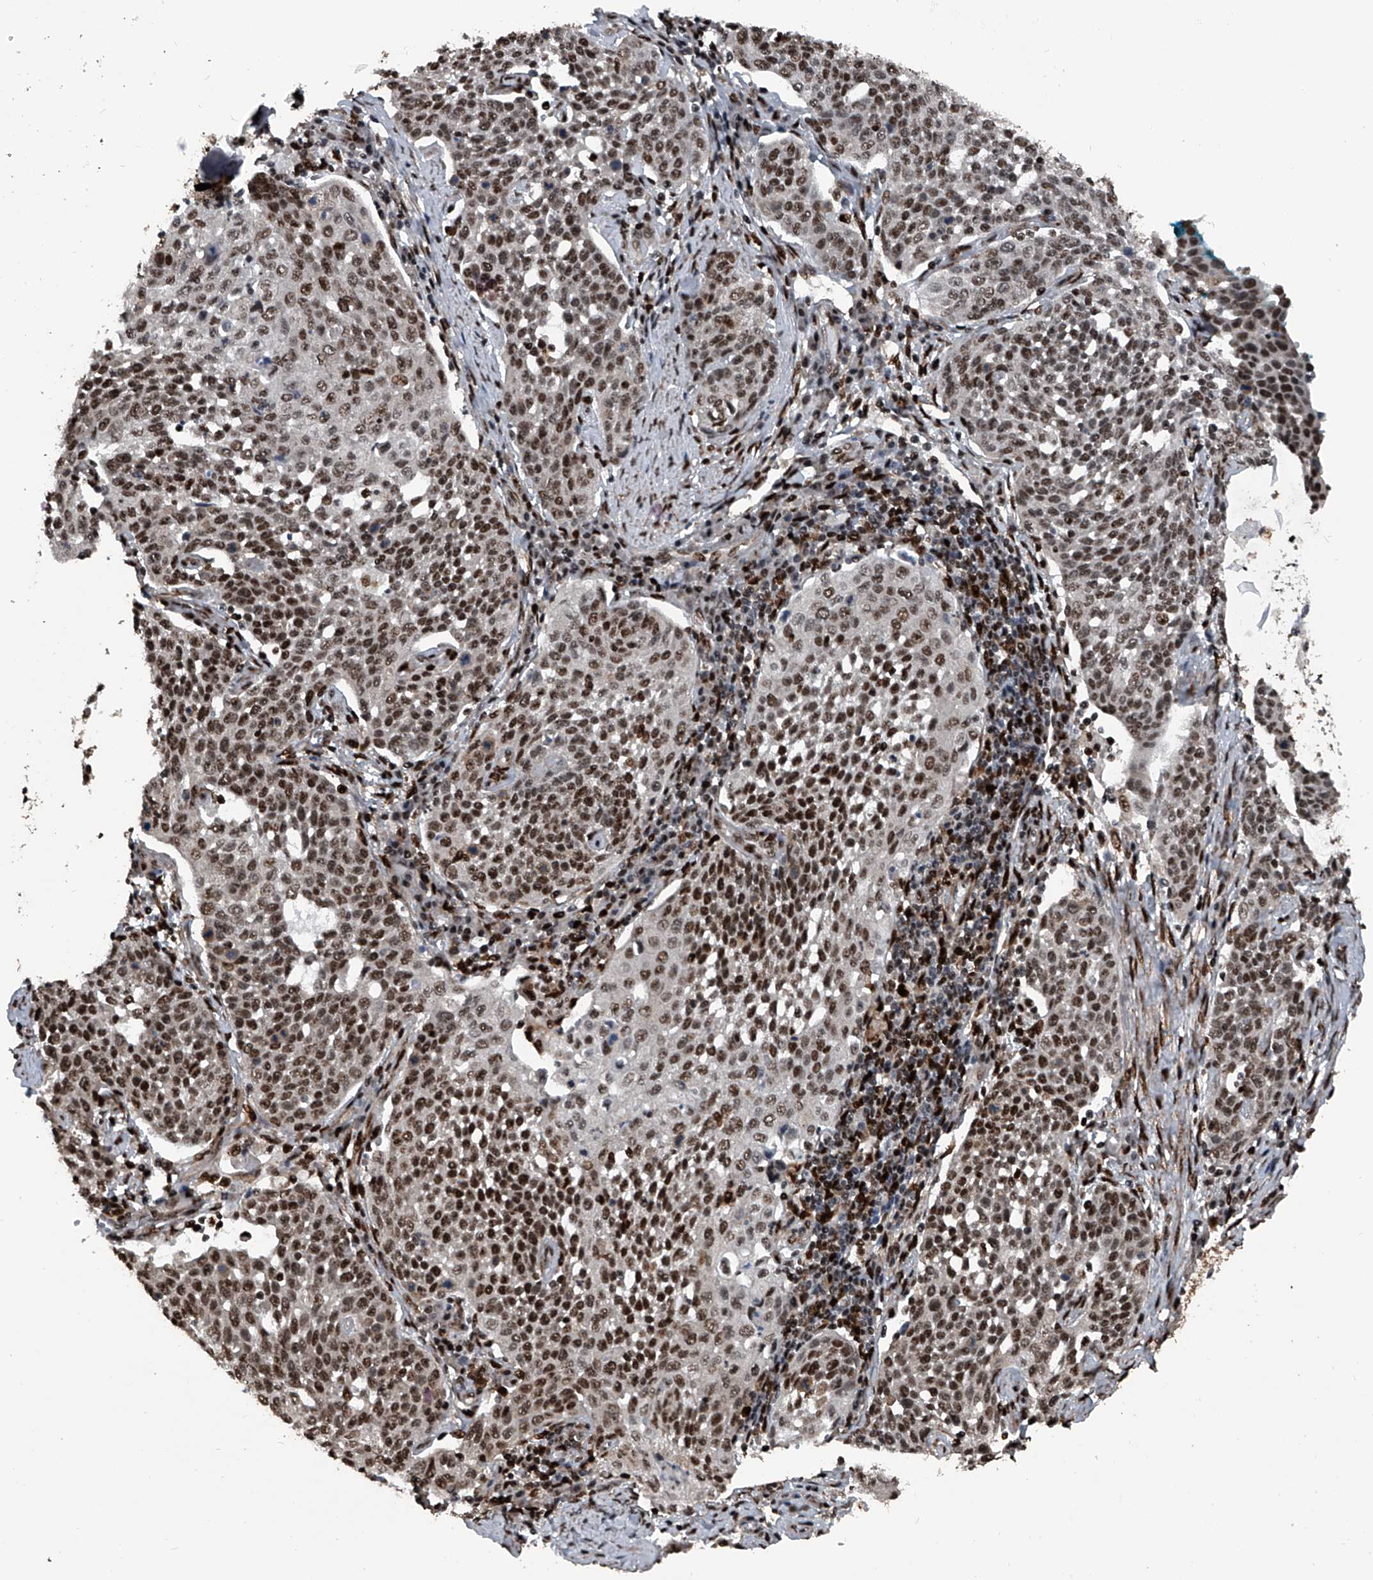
{"staining": {"intensity": "moderate", "quantity": ">75%", "location": "nuclear"}, "tissue": "cervical cancer", "cell_type": "Tumor cells", "image_type": "cancer", "snomed": [{"axis": "morphology", "description": "Squamous cell carcinoma, NOS"}, {"axis": "topography", "description": "Cervix"}], "caption": "Immunohistochemistry staining of cervical squamous cell carcinoma, which shows medium levels of moderate nuclear positivity in about >75% of tumor cells indicating moderate nuclear protein positivity. The staining was performed using DAB (3,3'-diaminobenzidine) (brown) for protein detection and nuclei were counterstained in hematoxylin (blue).", "gene": "FKBP5", "patient": {"sex": "female", "age": 34}}